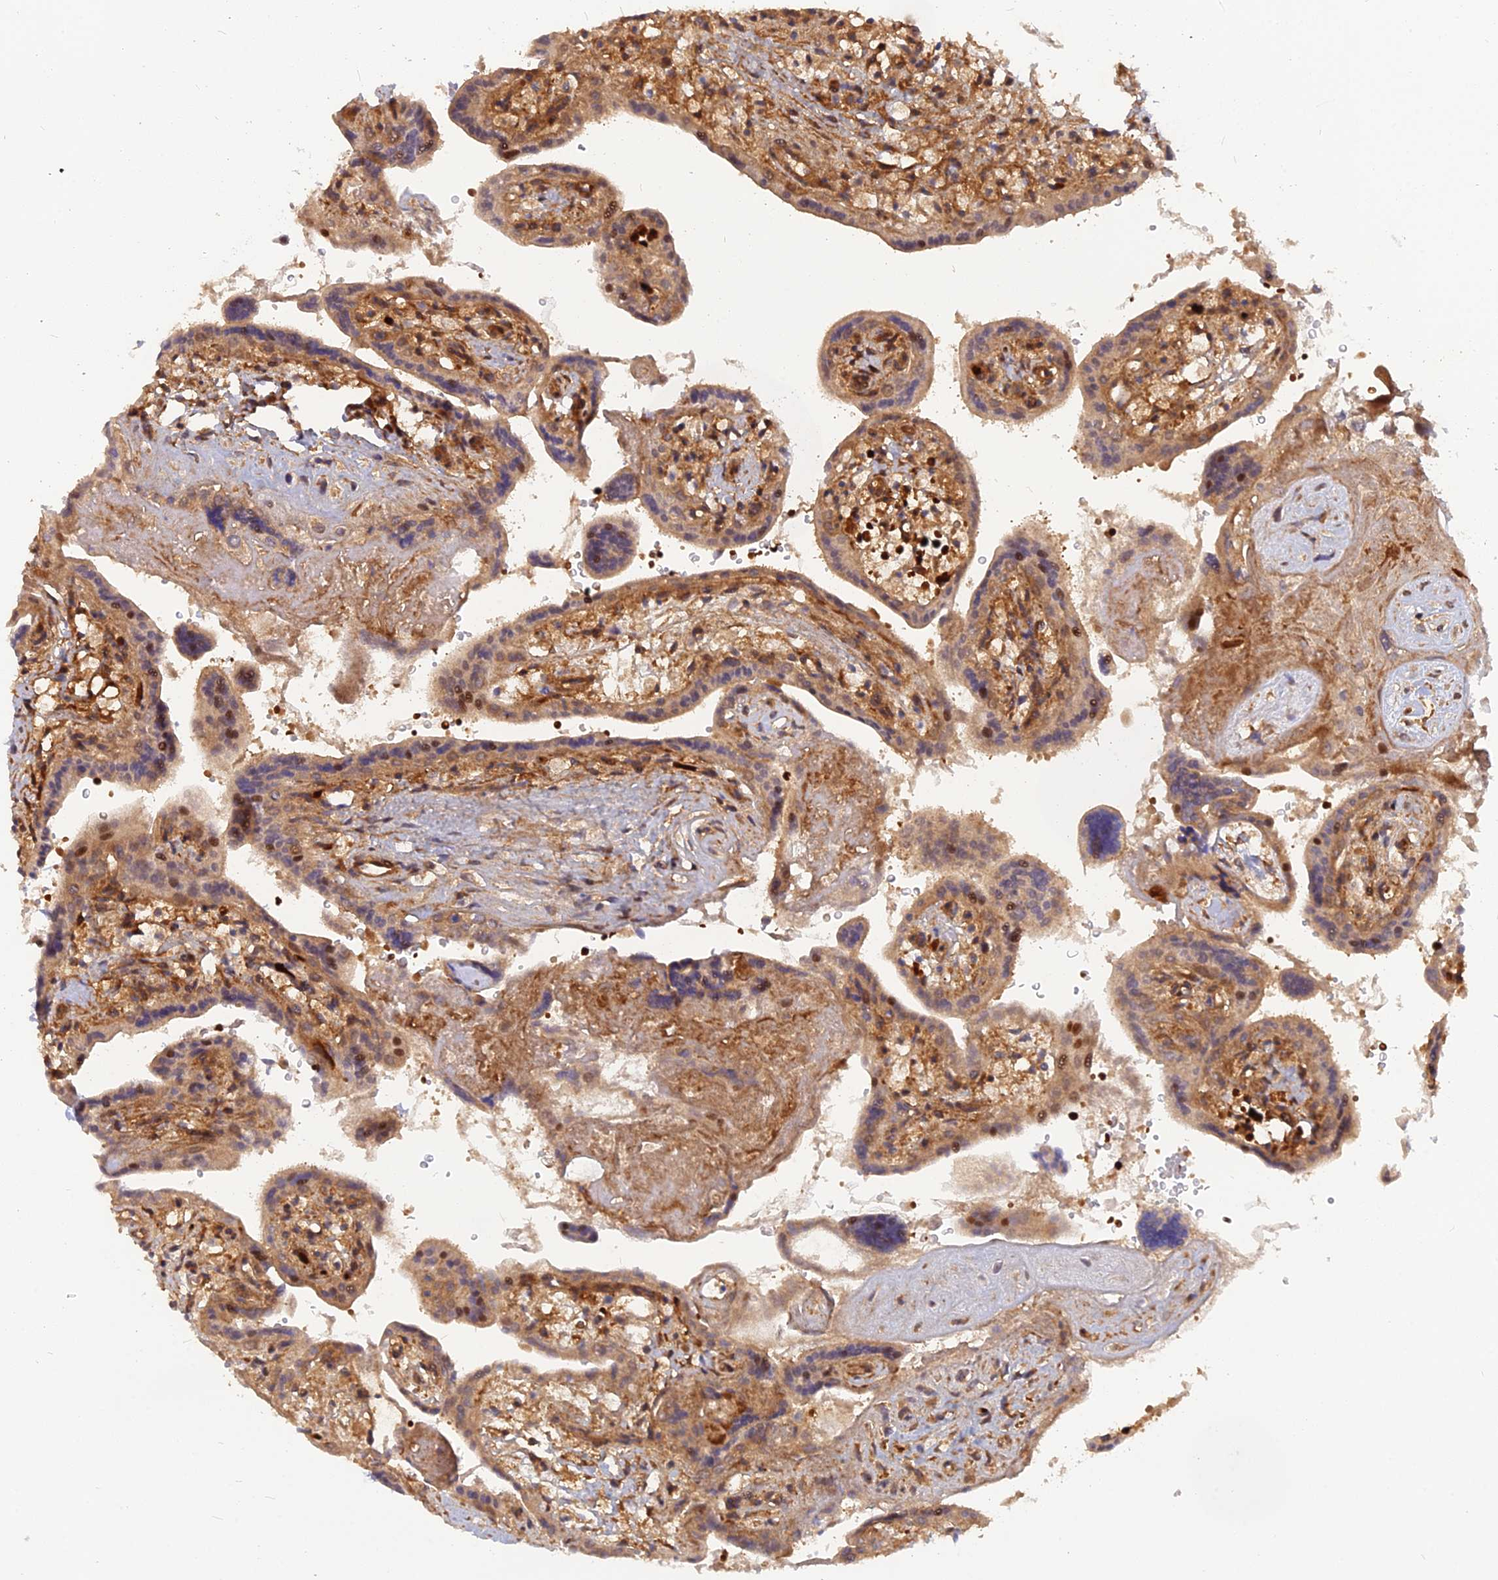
{"staining": {"intensity": "moderate", "quantity": "<25%", "location": "nuclear"}, "tissue": "placenta", "cell_type": "Trophoblastic cells", "image_type": "normal", "snomed": [{"axis": "morphology", "description": "Normal tissue, NOS"}, {"axis": "topography", "description": "Placenta"}], "caption": "DAB immunohistochemical staining of unremarkable human placenta shows moderate nuclear protein positivity in about <25% of trophoblastic cells. The staining is performed using DAB brown chromogen to label protein expression. The nuclei are counter-stained blue using hematoxylin.", "gene": "ARL2BP", "patient": {"sex": "female", "age": 37}}